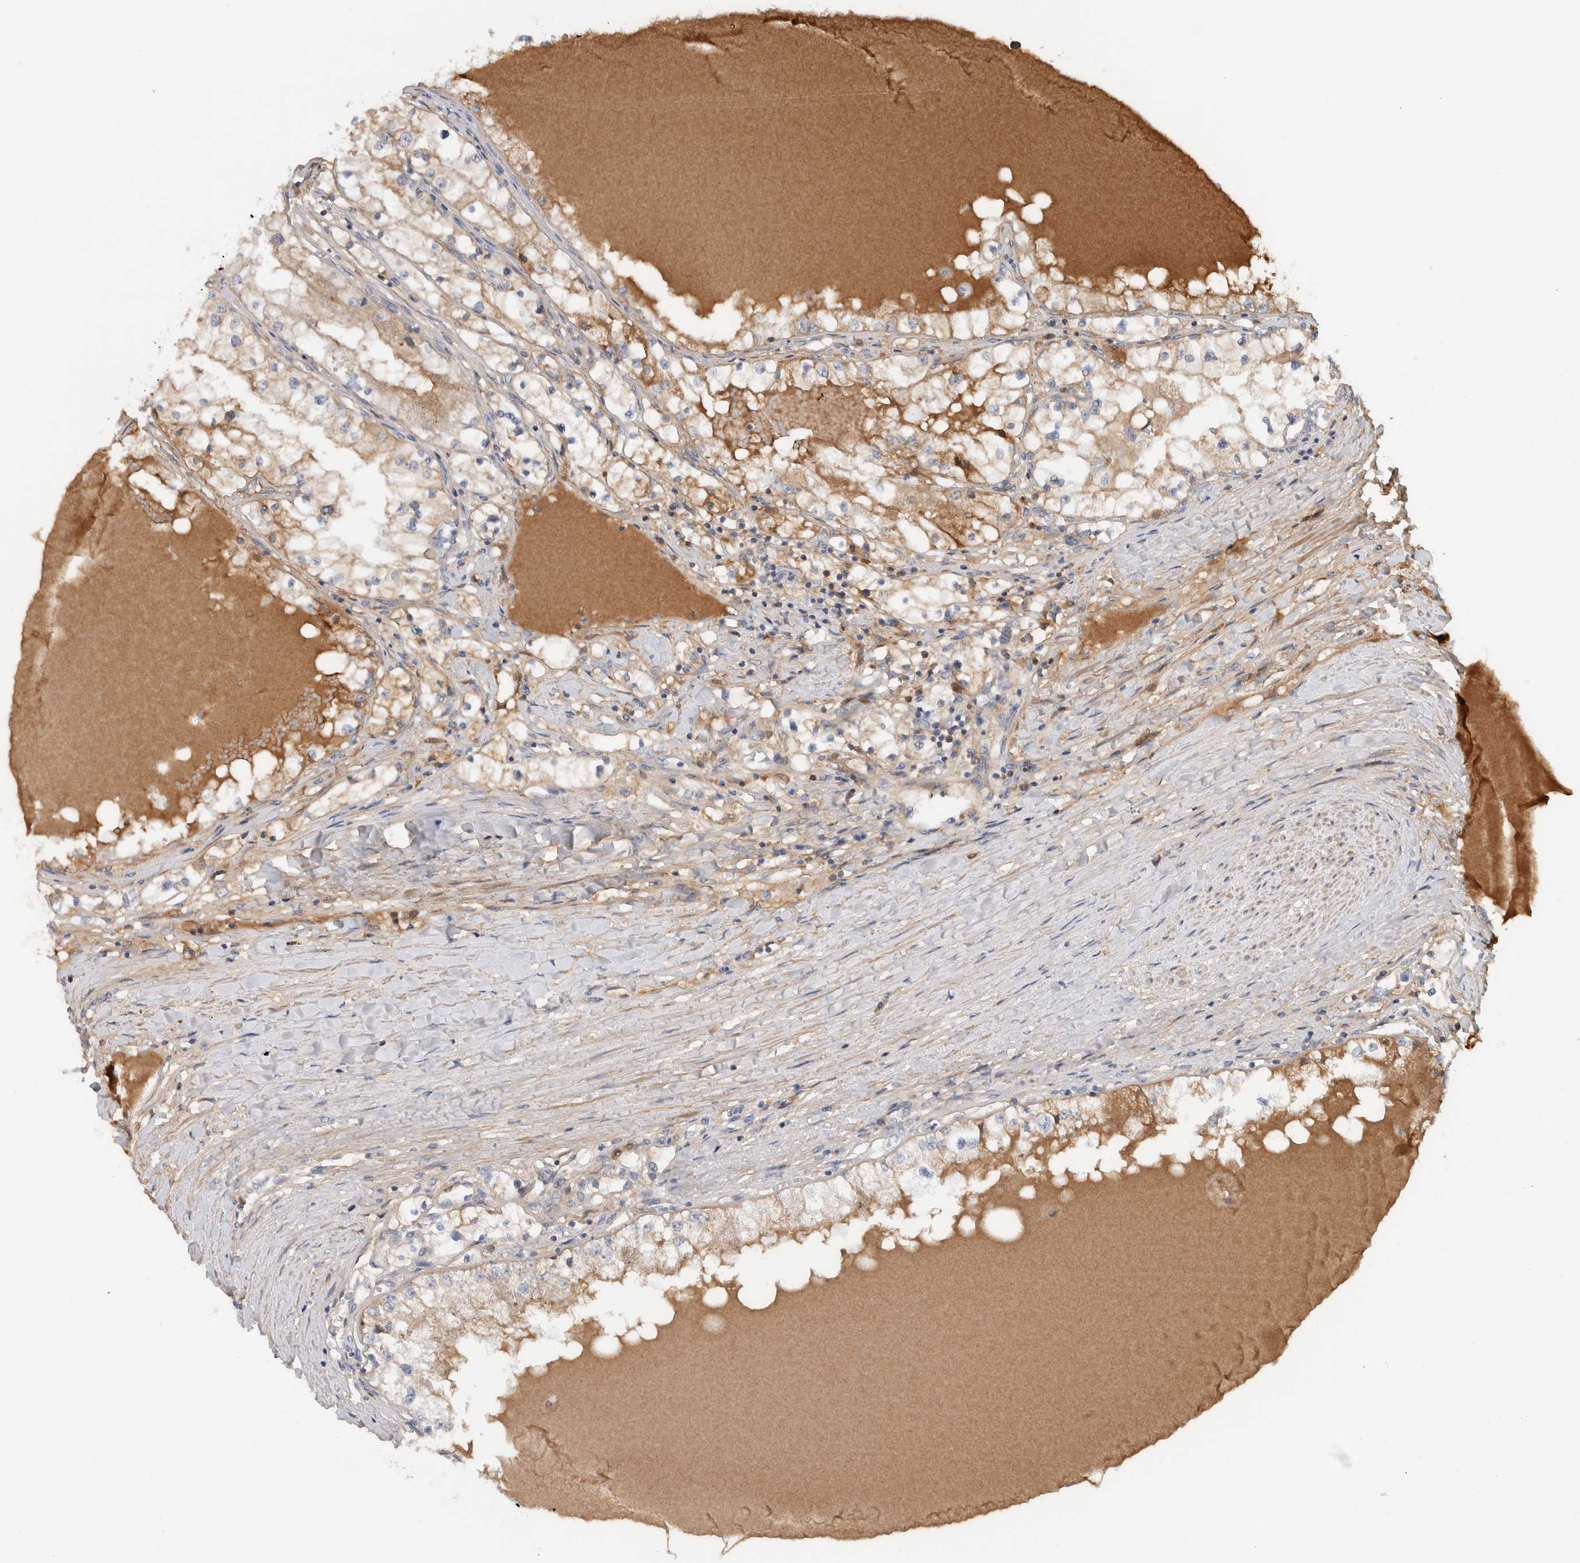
{"staining": {"intensity": "moderate", "quantity": ">75%", "location": "cytoplasmic/membranous"}, "tissue": "renal cancer", "cell_type": "Tumor cells", "image_type": "cancer", "snomed": [{"axis": "morphology", "description": "Adenocarcinoma, NOS"}, {"axis": "topography", "description": "Kidney"}], "caption": "High-magnification brightfield microscopy of adenocarcinoma (renal) stained with DAB (brown) and counterstained with hematoxylin (blue). tumor cells exhibit moderate cytoplasmic/membranous positivity is identified in about>75% of cells. (Brightfield microscopy of DAB IHC at high magnification).", "gene": "CFI", "patient": {"sex": "male", "age": 68}}